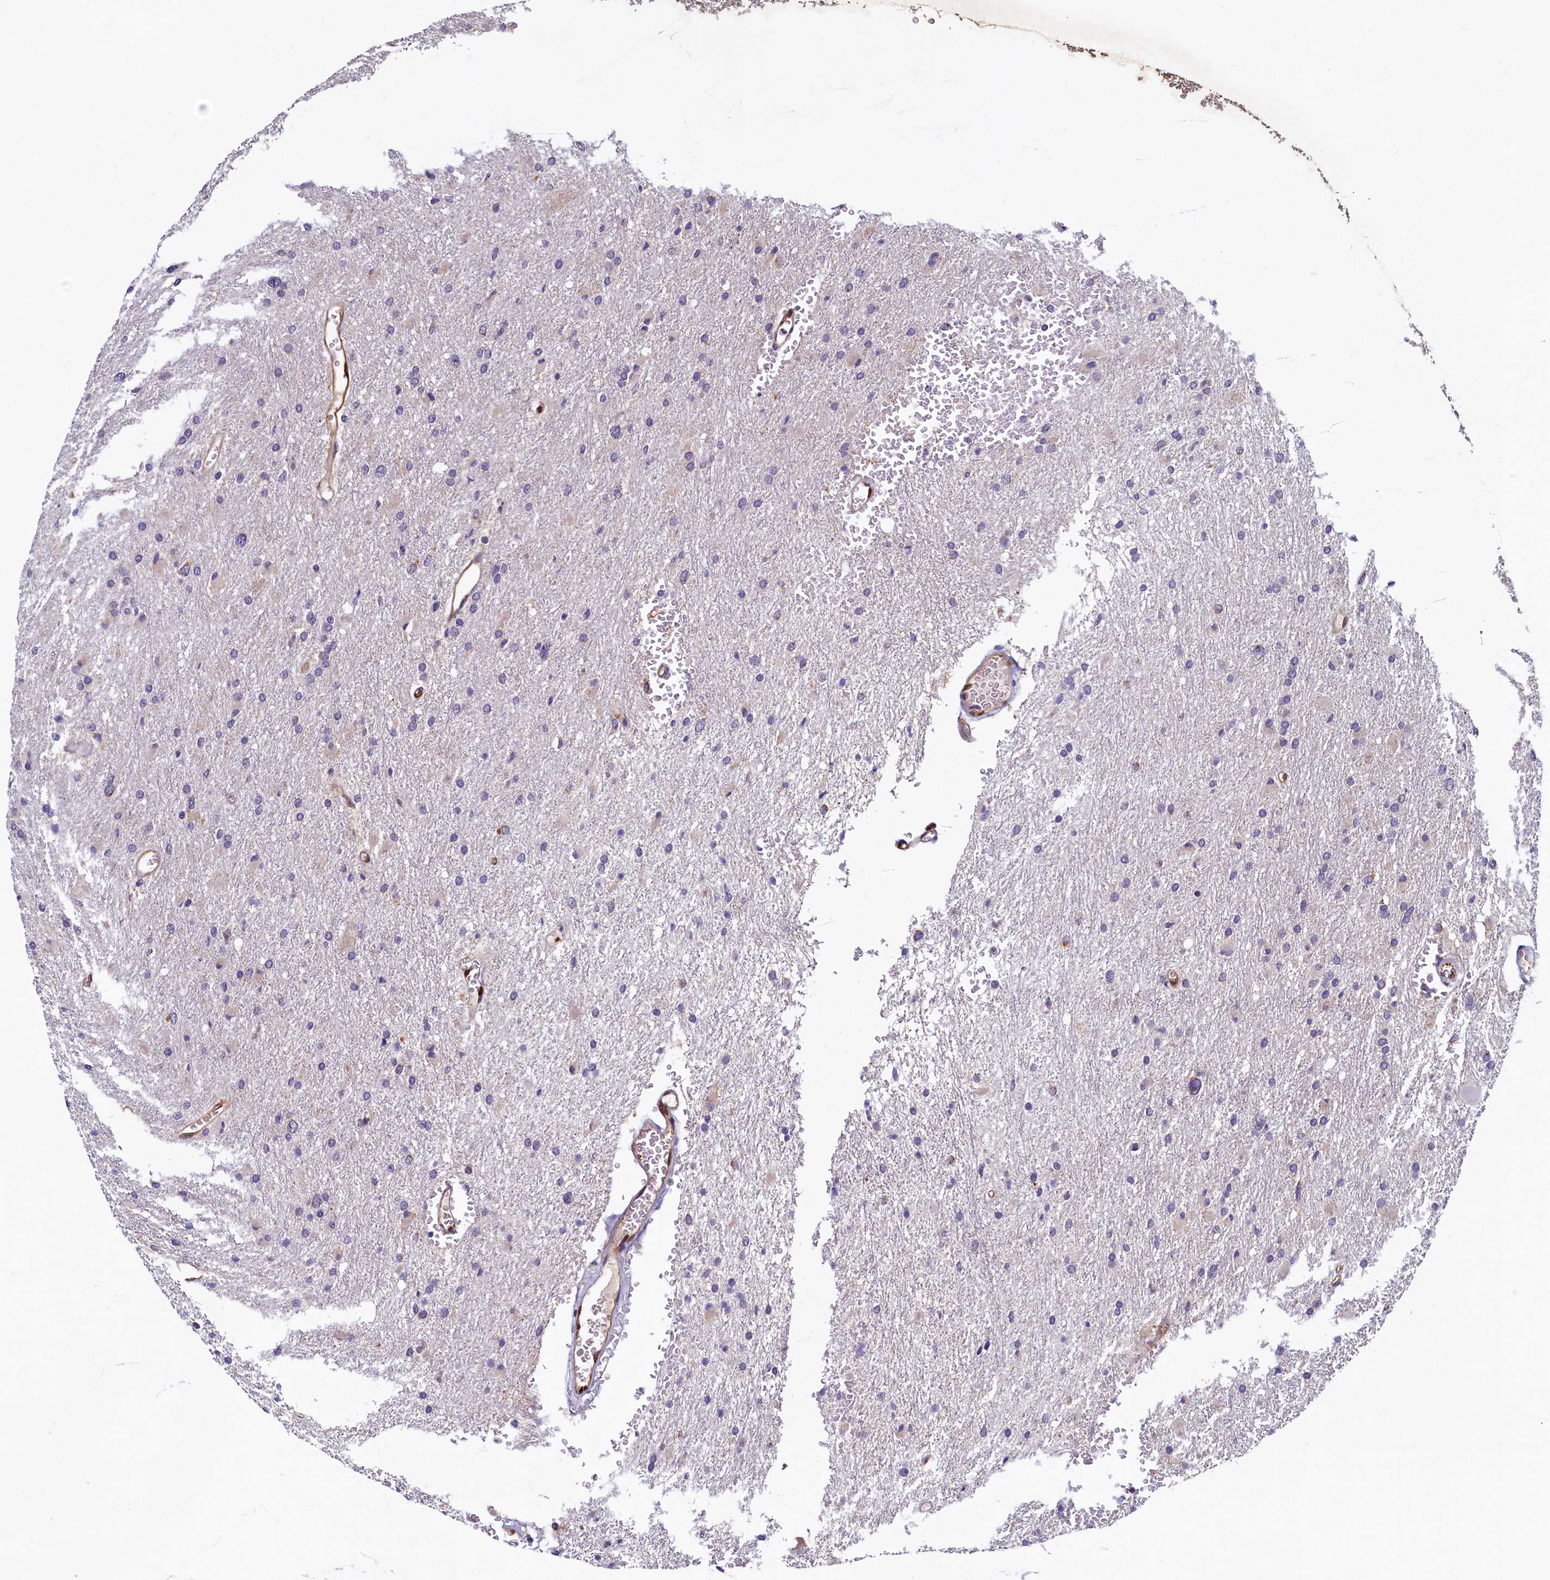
{"staining": {"intensity": "negative", "quantity": "none", "location": "none"}, "tissue": "glioma", "cell_type": "Tumor cells", "image_type": "cancer", "snomed": [{"axis": "morphology", "description": "Glioma, malignant, High grade"}, {"axis": "topography", "description": "Cerebral cortex"}], "caption": "This is an immunohistochemistry photomicrograph of glioma. There is no expression in tumor cells.", "gene": "NCKAP5L", "patient": {"sex": "female", "age": 36}}